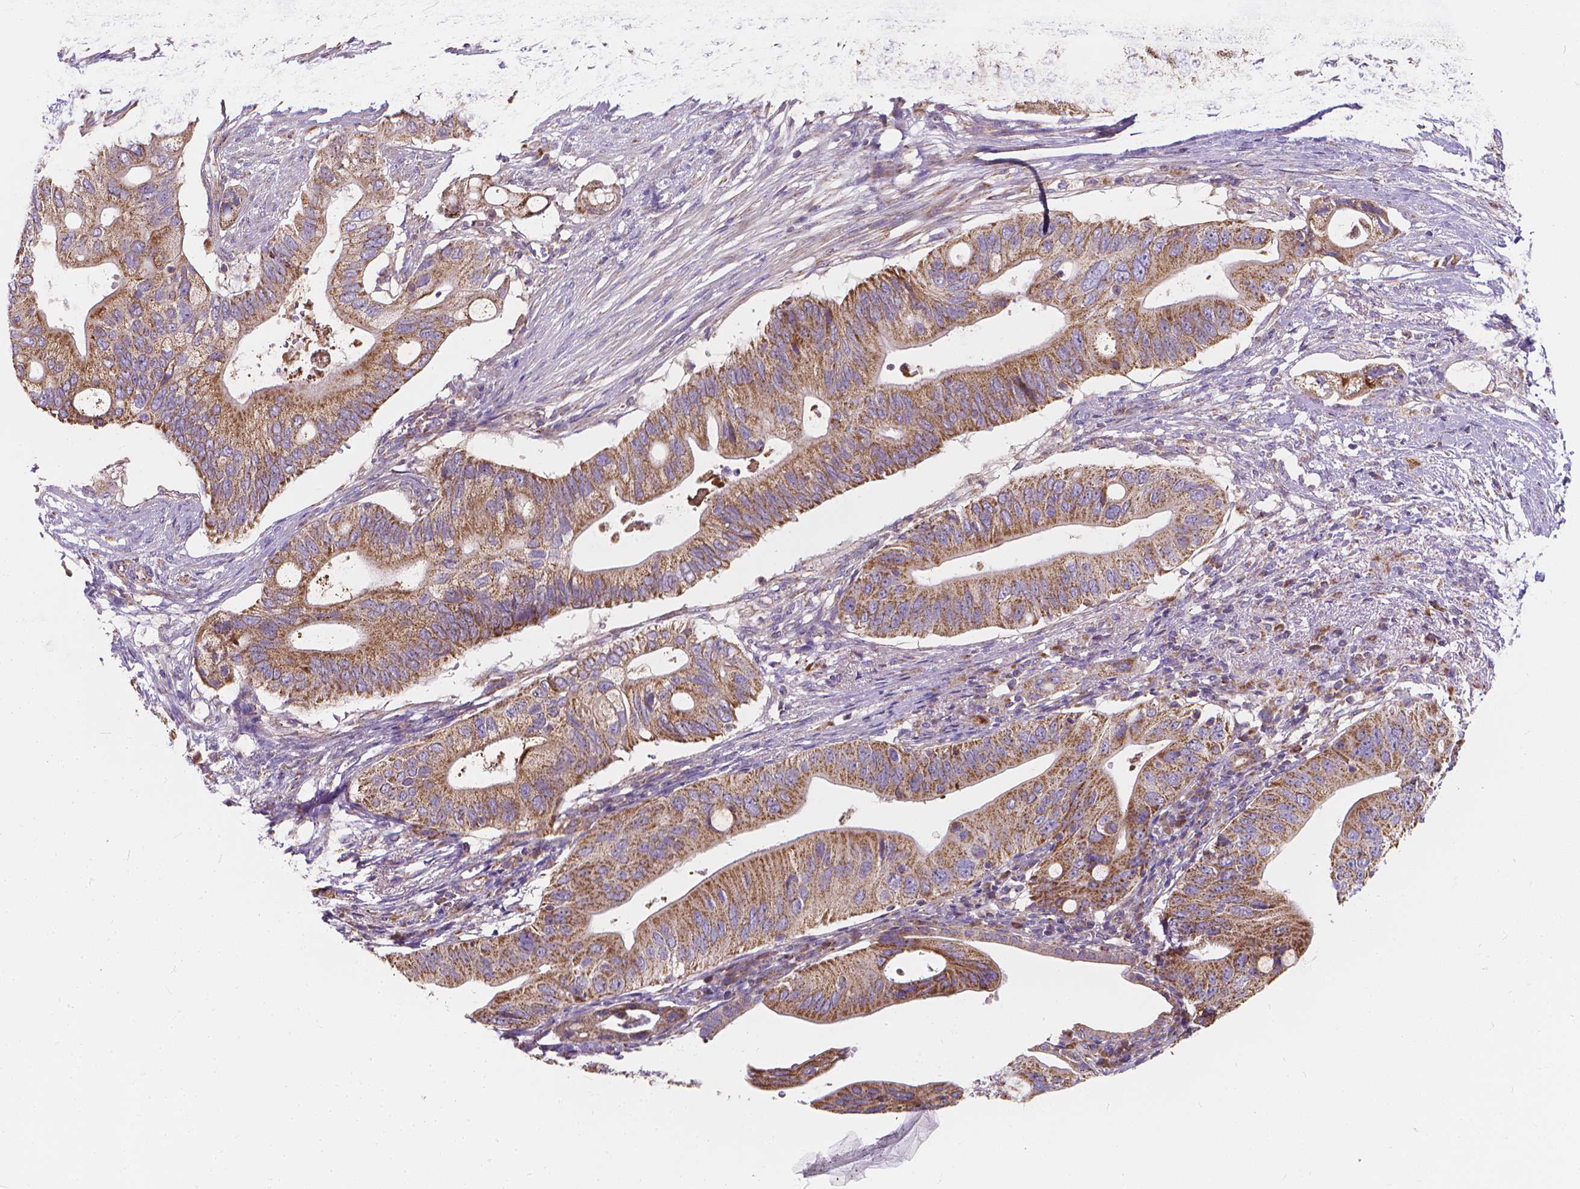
{"staining": {"intensity": "moderate", "quantity": ">75%", "location": "cytoplasmic/membranous"}, "tissue": "pancreatic cancer", "cell_type": "Tumor cells", "image_type": "cancer", "snomed": [{"axis": "morphology", "description": "Adenocarcinoma, NOS"}, {"axis": "topography", "description": "Pancreas"}], "caption": "IHC of pancreatic cancer (adenocarcinoma) reveals medium levels of moderate cytoplasmic/membranous expression in approximately >75% of tumor cells. Nuclei are stained in blue.", "gene": "SNCAIP", "patient": {"sex": "female", "age": 72}}